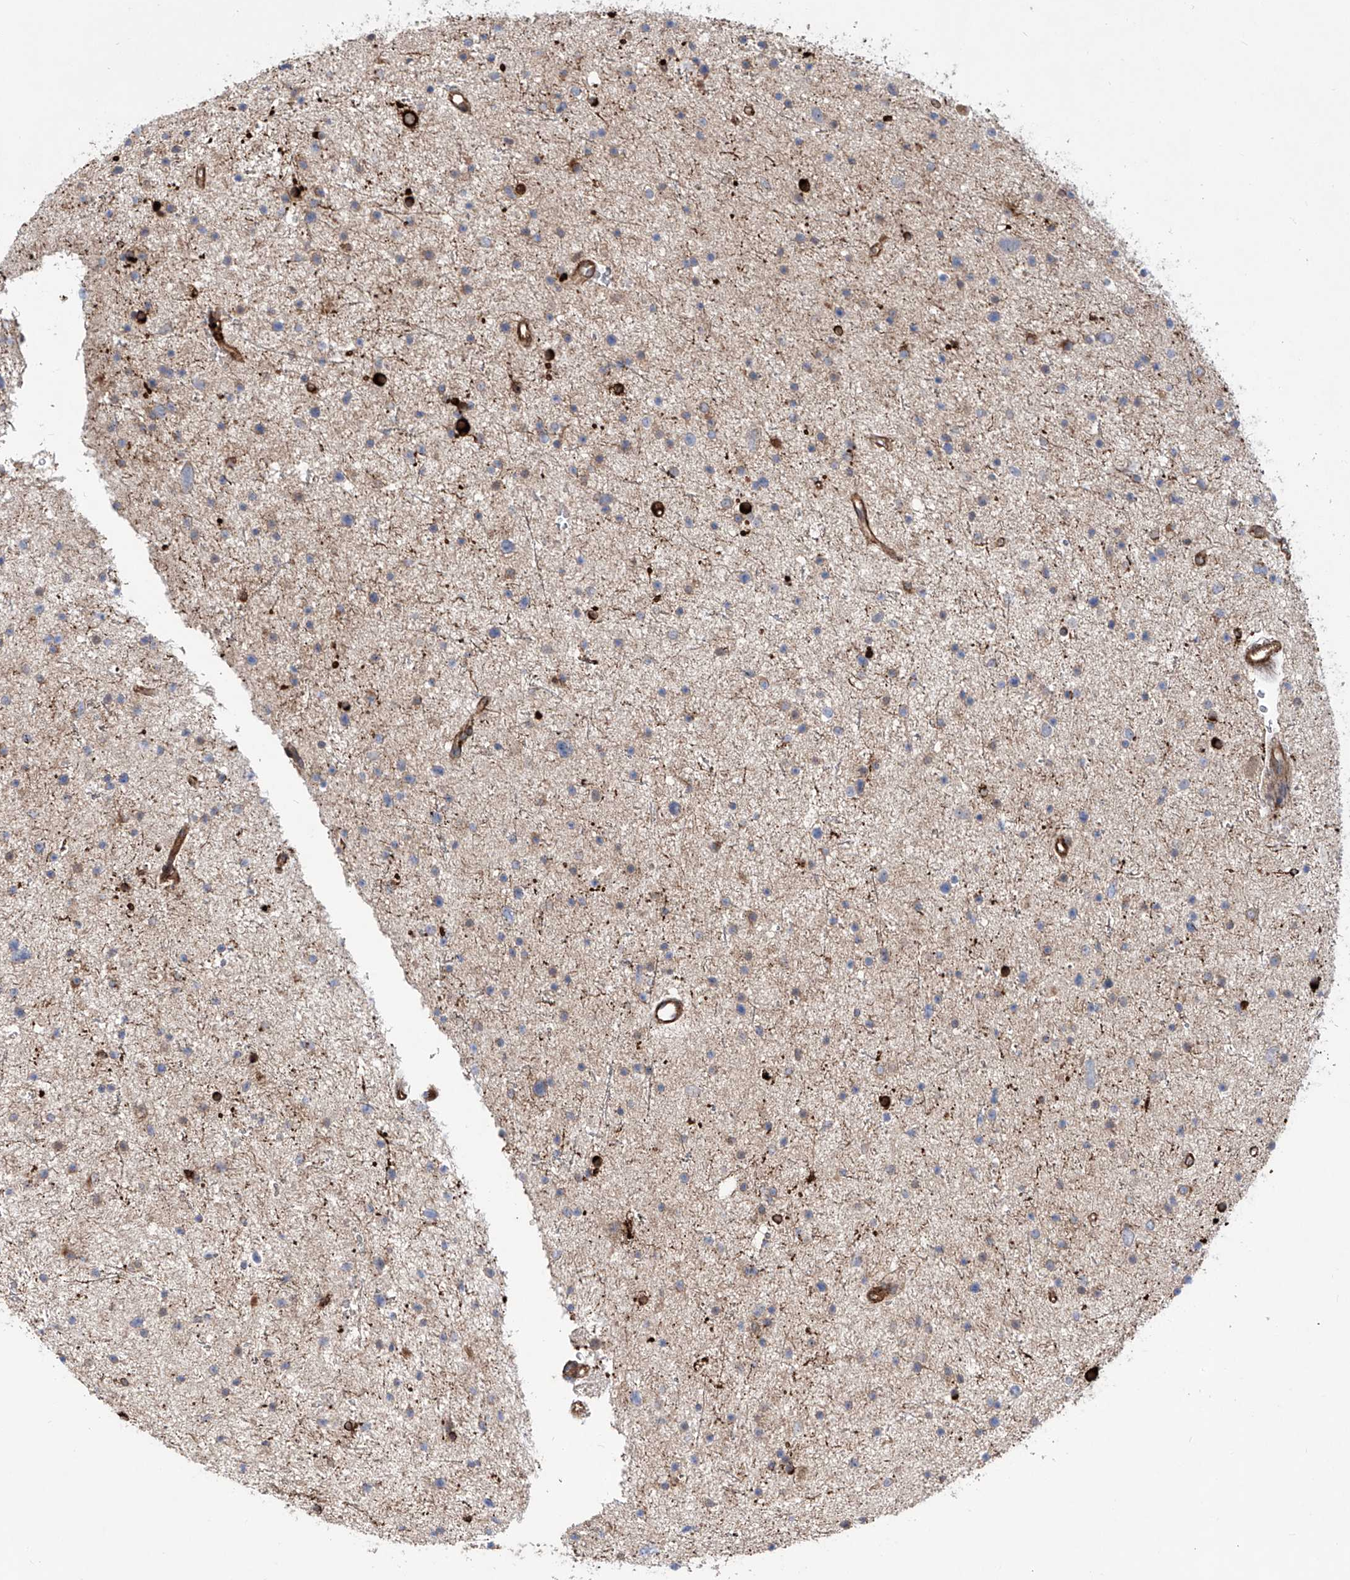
{"staining": {"intensity": "weak", "quantity": "<25%", "location": "cytoplasmic/membranous"}, "tissue": "glioma", "cell_type": "Tumor cells", "image_type": "cancer", "snomed": [{"axis": "morphology", "description": "Glioma, malignant, Low grade"}, {"axis": "topography", "description": "Brain"}], "caption": "This is an IHC photomicrograph of glioma. There is no staining in tumor cells.", "gene": "APAF1", "patient": {"sex": "female", "age": 37}}